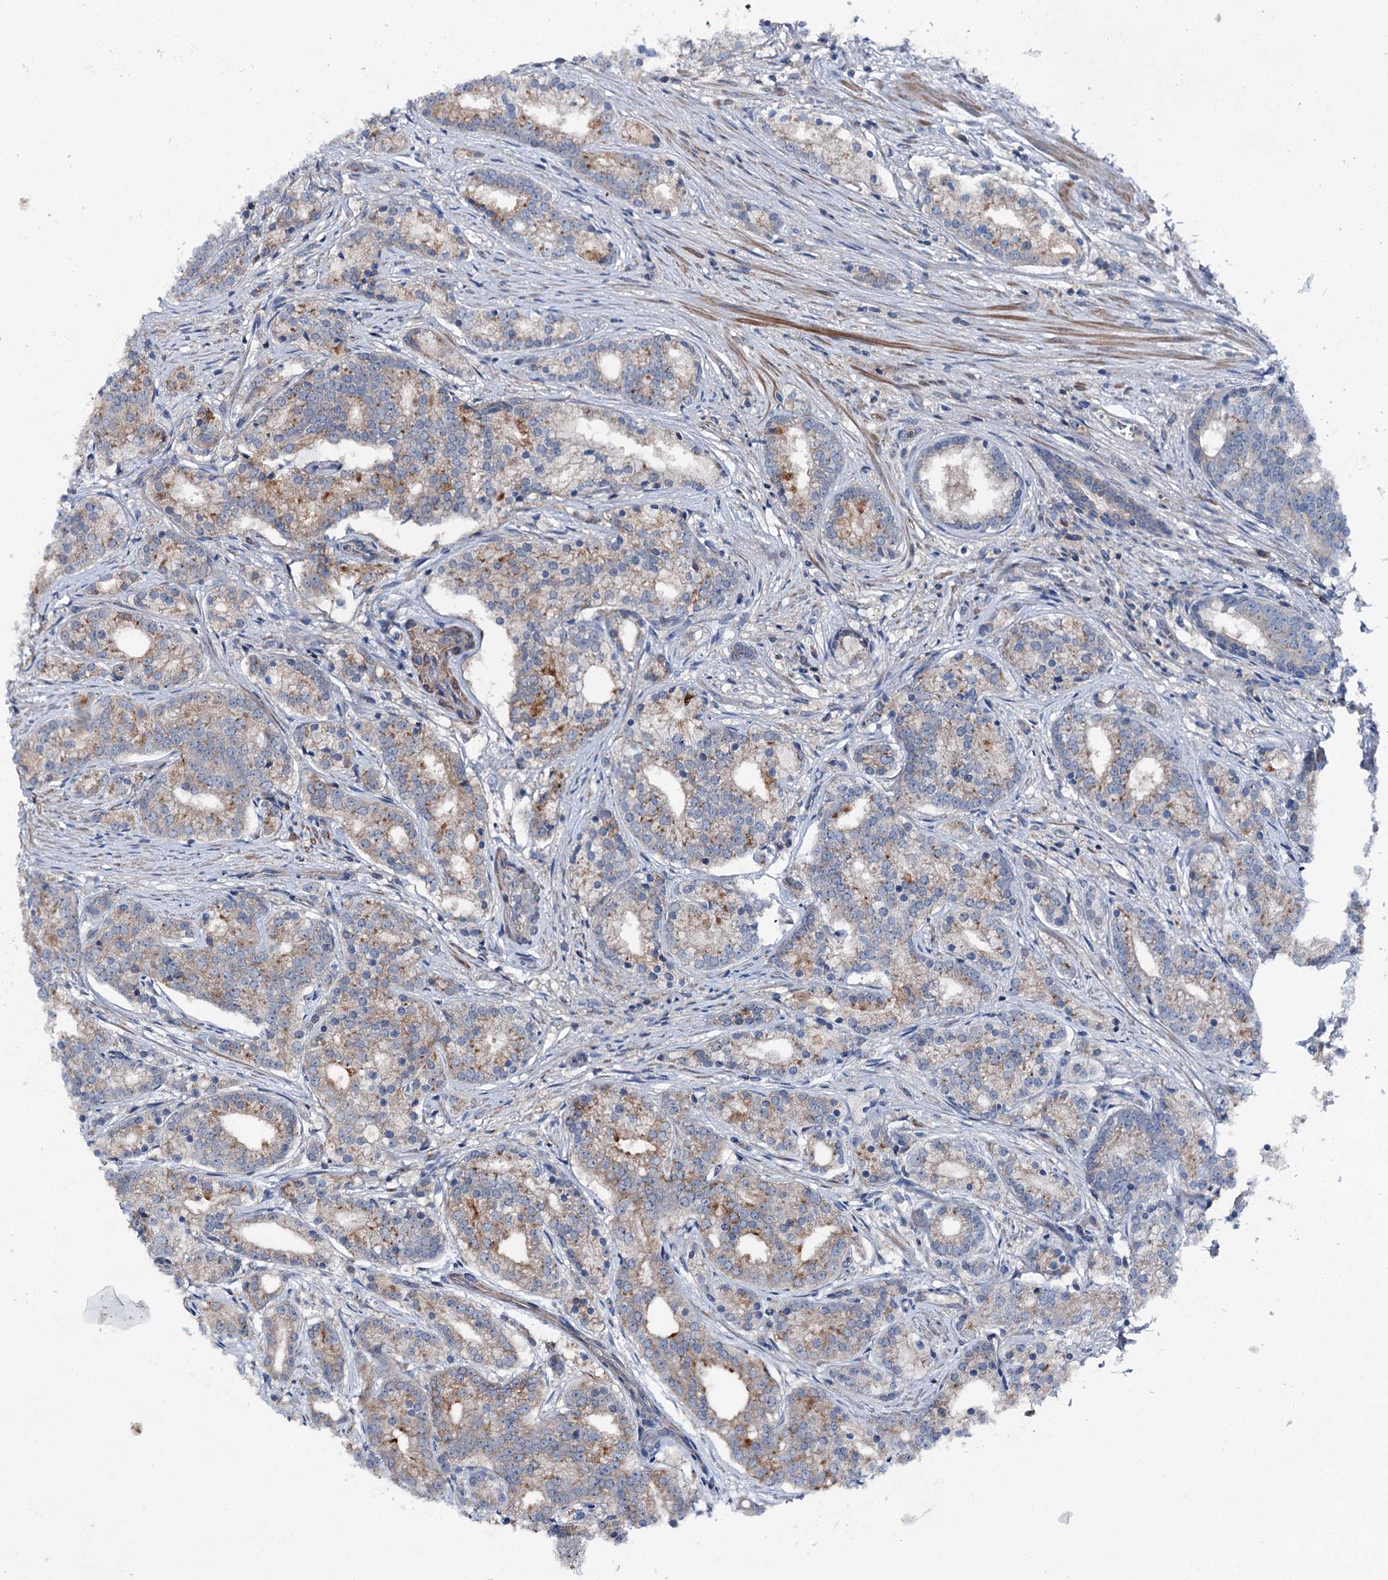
{"staining": {"intensity": "moderate", "quantity": "25%-75%", "location": "cytoplasmic/membranous"}, "tissue": "prostate cancer", "cell_type": "Tumor cells", "image_type": "cancer", "snomed": [{"axis": "morphology", "description": "Adenocarcinoma, Low grade"}, {"axis": "topography", "description": "Prostate"}], "caption": "A histopathology image showing moderate cytoplasmic/membranous positivity in about 25%-75% of tumor cells in low-grade adenocarcinoma (prostate), as visualized by brown immunohistochemical staining.", "gene": "SLC22A25", "patient": {"sex": "male", "age": 71}}